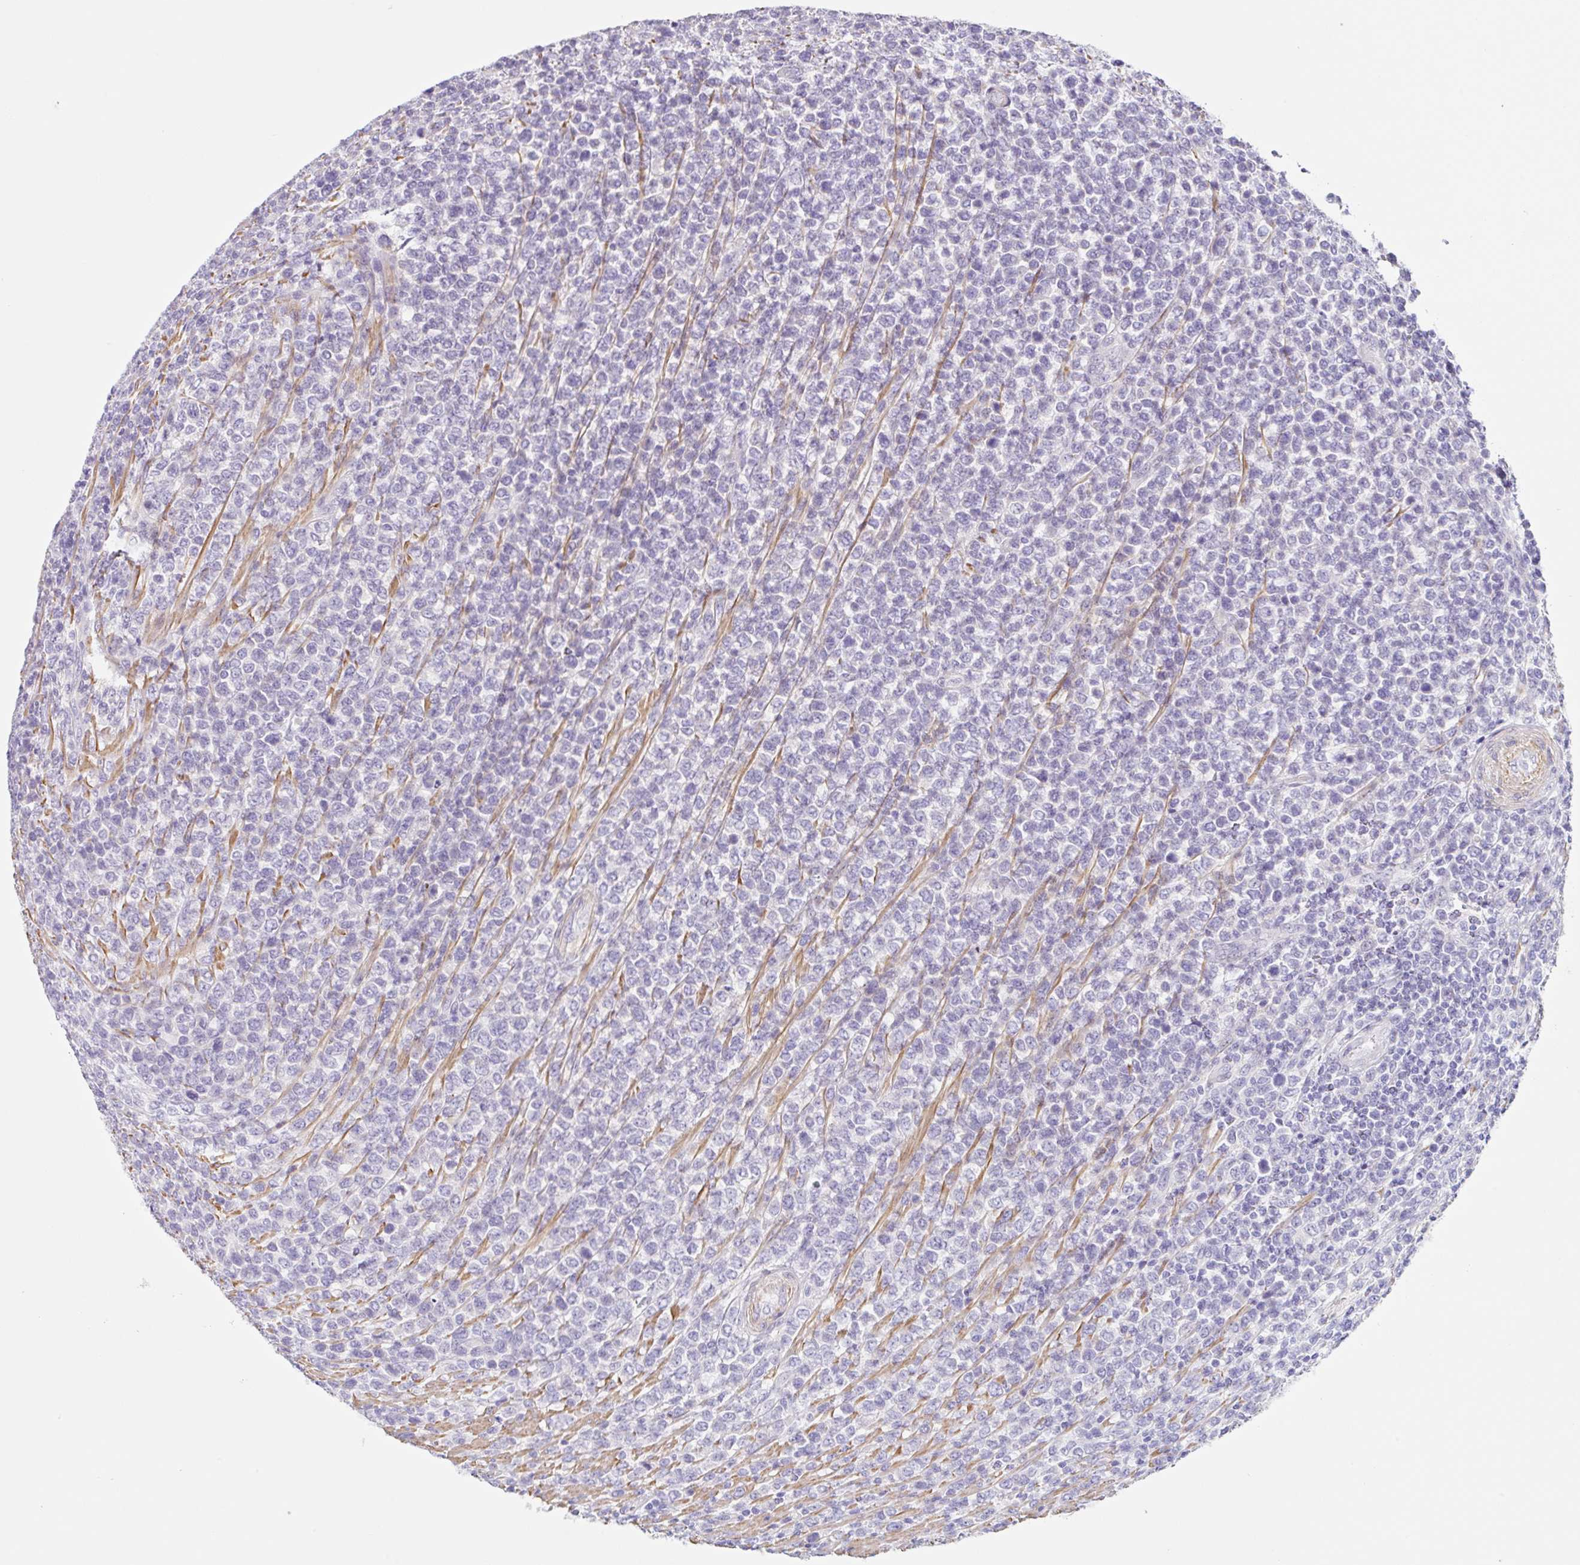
{"staining": {"intensity": "negative", "quantity": "none", "location": "none"}, "tissue": "lymphoma", "cell_type": "Tumor cells", "image_type": "cancer", "snomed": [{"axis": "morphology", "description": "Malignant lymphoma, non-Hodgkin's type, High grade"}, {"axis": "topography", "description": "Soft tissue"}], "caption": "Immunohistochemical staining of lymphoma demonstrates no significant staining in tumor cells. (DAB (3,3'-diaminobenzidine) immunohistochemistry (IHC), high magnification).", "gene": "DCAF17", "patient": {"sex": "female", "age": 56}}